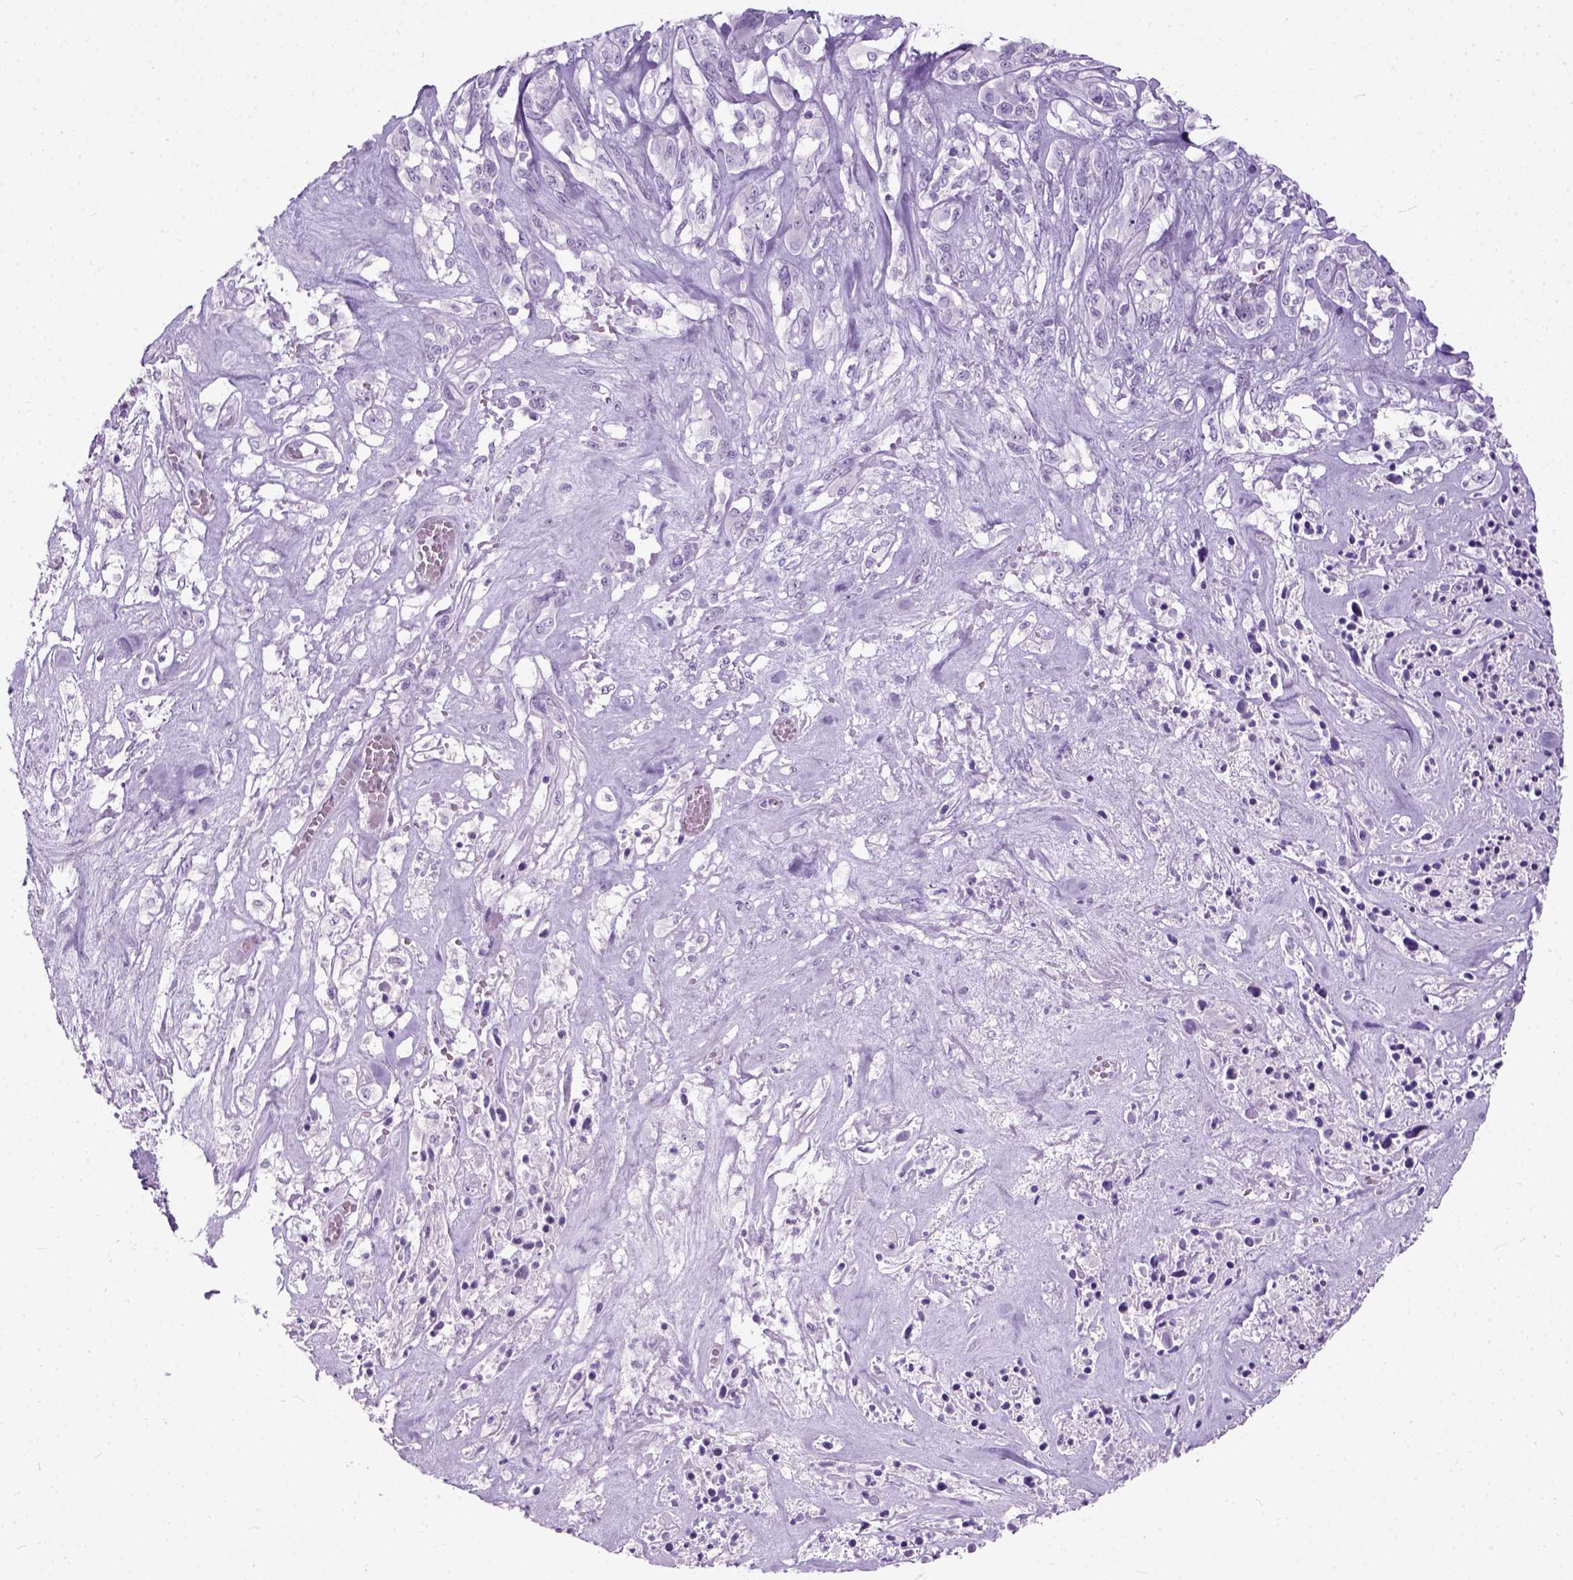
{"staining": {"intensity": "negative", "quantity": "none", "location": "none"}, "tissue": "melanoma", "cell_type": "Tumor cells", "image_type": "cancer", "snomed": [{"axis": "morphology", "description": "Malignant melanoma, NOS"}, {"axis": "topography", "description": "Skin"}], "caption": "High power microscopy micrograph of an immunohistochemistry image of melanoma, revealing no significant positivity in tumor cells.", "gene": "AXDND1", "patient": {"sex": "female", "age": 91}}